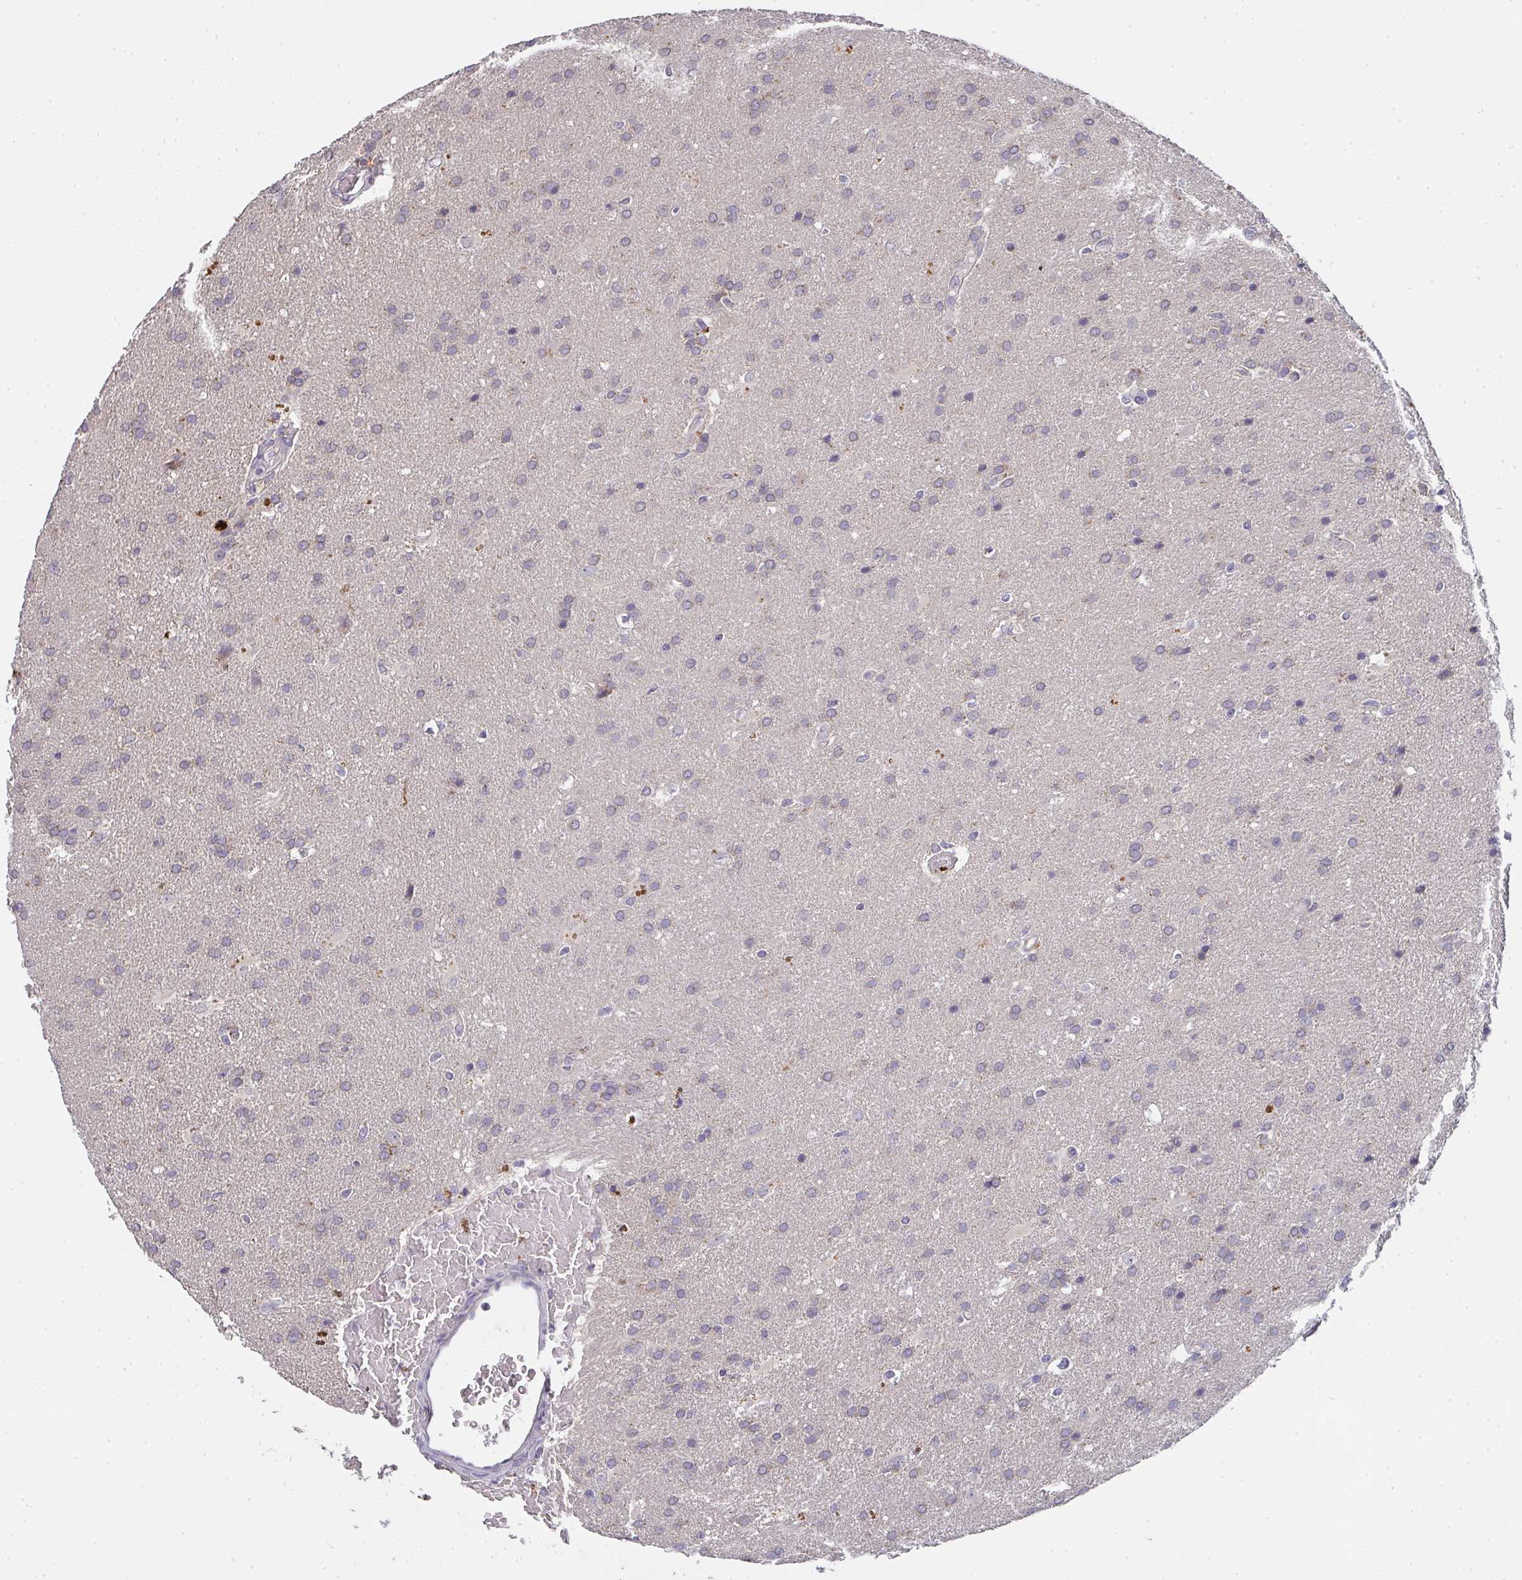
{"staining": {"intensity": "negative", "quantity": "none", "location": "none"}, "tissue": "glioma", "cell_type": "Tumor cells", "image_type": "cancer", "snomed": [{"axis": "morphology", "description": "Glioma, malignant, High grade"}, {"axis": "topography", "description": "Brain"}], "caption": "The photomicrograph shows no staining of tumor cells in malignant glioma (high-grade).", "gene": "TMEM219", "patient": {"sex": "male", "age": 56}}